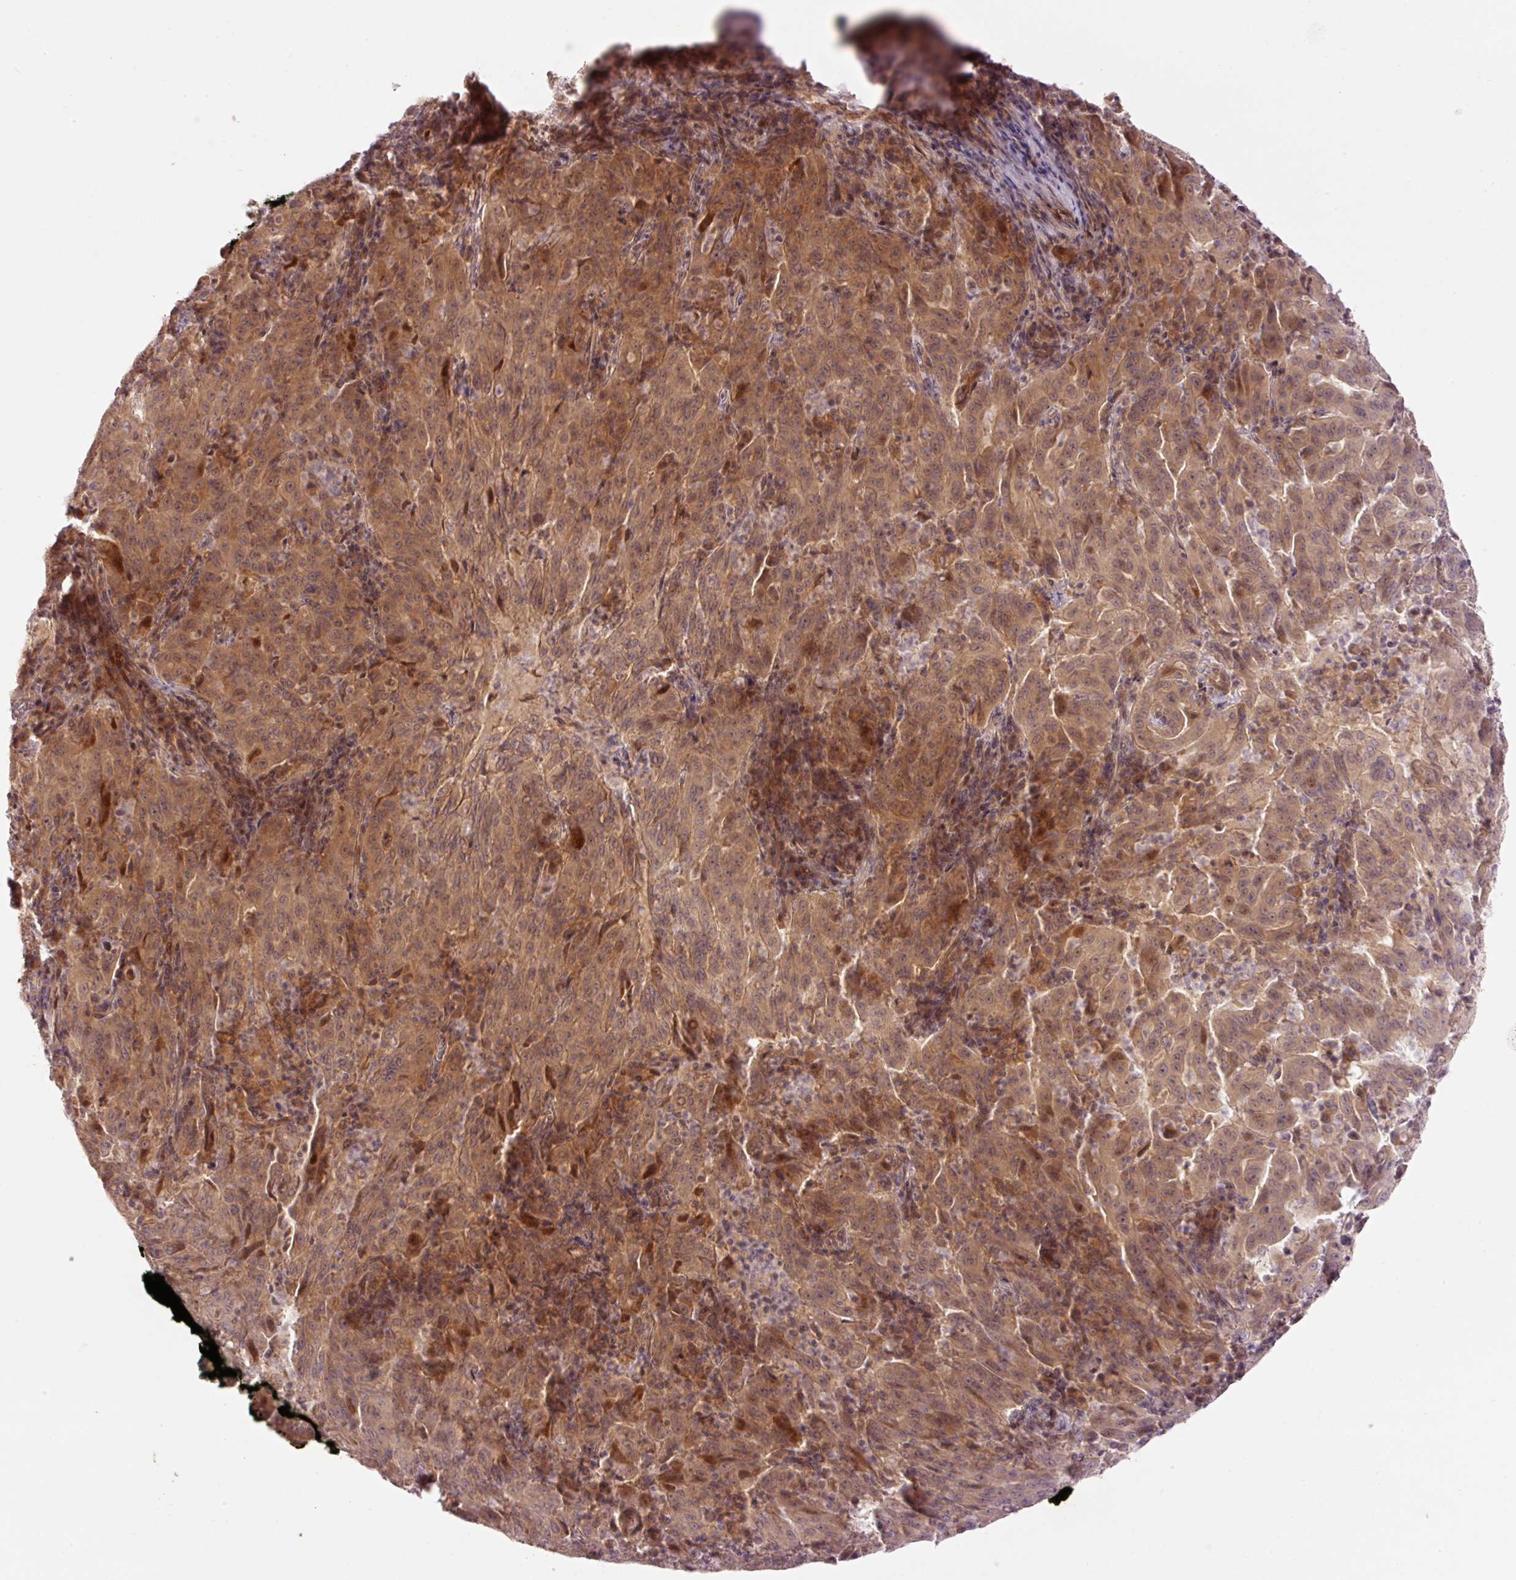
{"staining": {"intensity": "moderate", "quantity": ">75%", "location": "cytoplasmic/membranous,nuclear"}, "tissue": "pancreatic cancer", "cell_type": "Tumor cells", "image_type": "cancer", "snomed": [{"axis": "morphology", "description": "Adenocarcinoma, NOS"}, {"axis": "topography", "description": "Pancreas"}], "caption": "A brown stain highlights moderate cytoplasmic/membranous and nuclear staining of a protein in pancreatic cancer (adenocarcinoma) tumor cells. The staining was performed using DAB to visualize the protein expression in brown, while the nuclei were stained in blue with hematoxylin (Magnification: 20x).", "gene": "SLC29A3", "patient": {"sex": "male", "age": 63}}